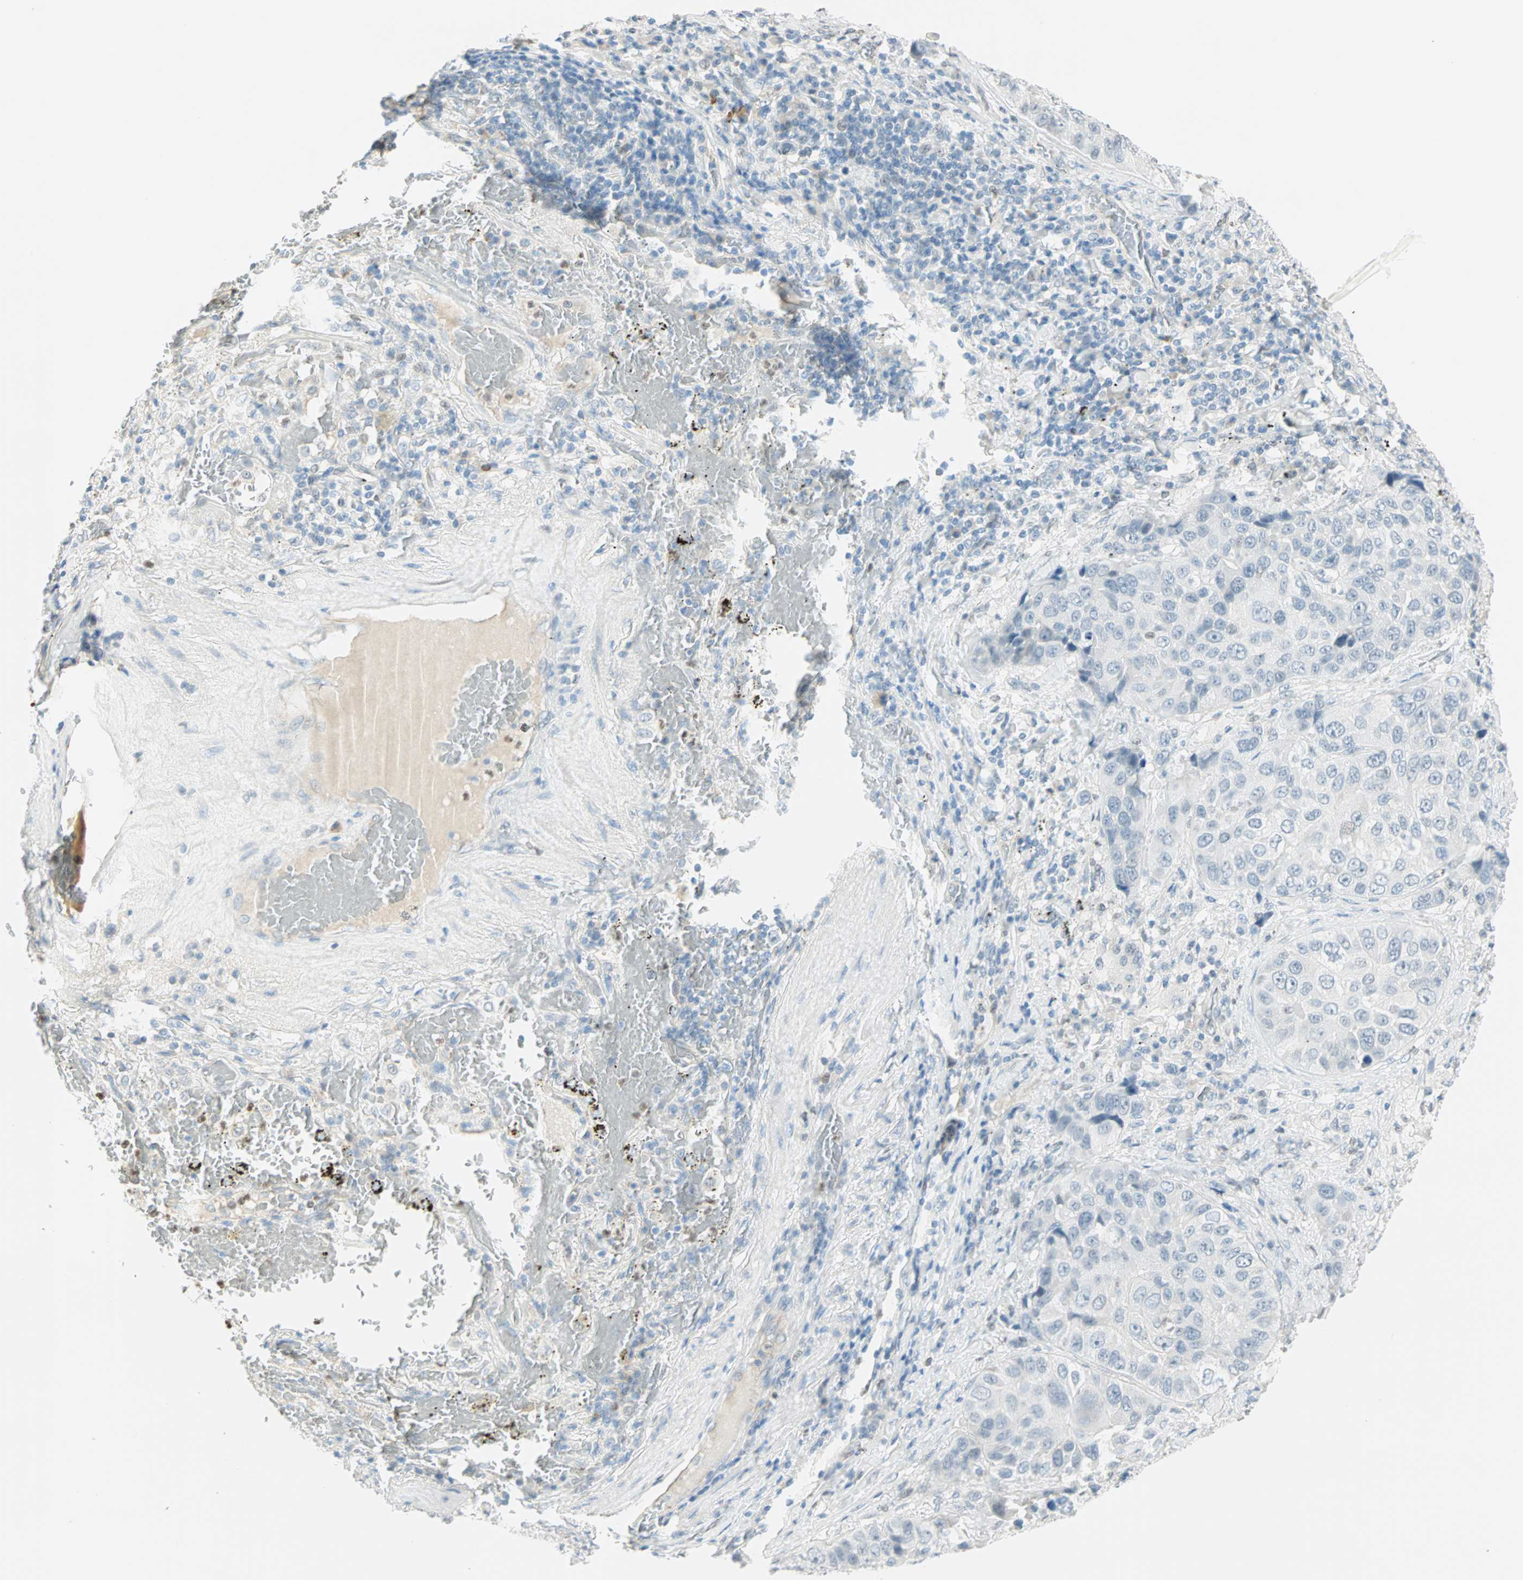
{"staining": {"intensity": "negative", "quantity": "none", "location": "none"}, "tissue": "lung cancer", "cell_type": "Tumor cells", "image_type": "cancer", "snomed": [{"axis": "morphology", "description": "Squamous cell carcinoma, NOS"}, {"axis": "topography", "description": "Lung"}], "caption": "The histopathology image exhibits no significant positivity in tumor cells of lung cancer.", "gene": "MLLT10", "patient": {"sex": "male", "age": 57}}